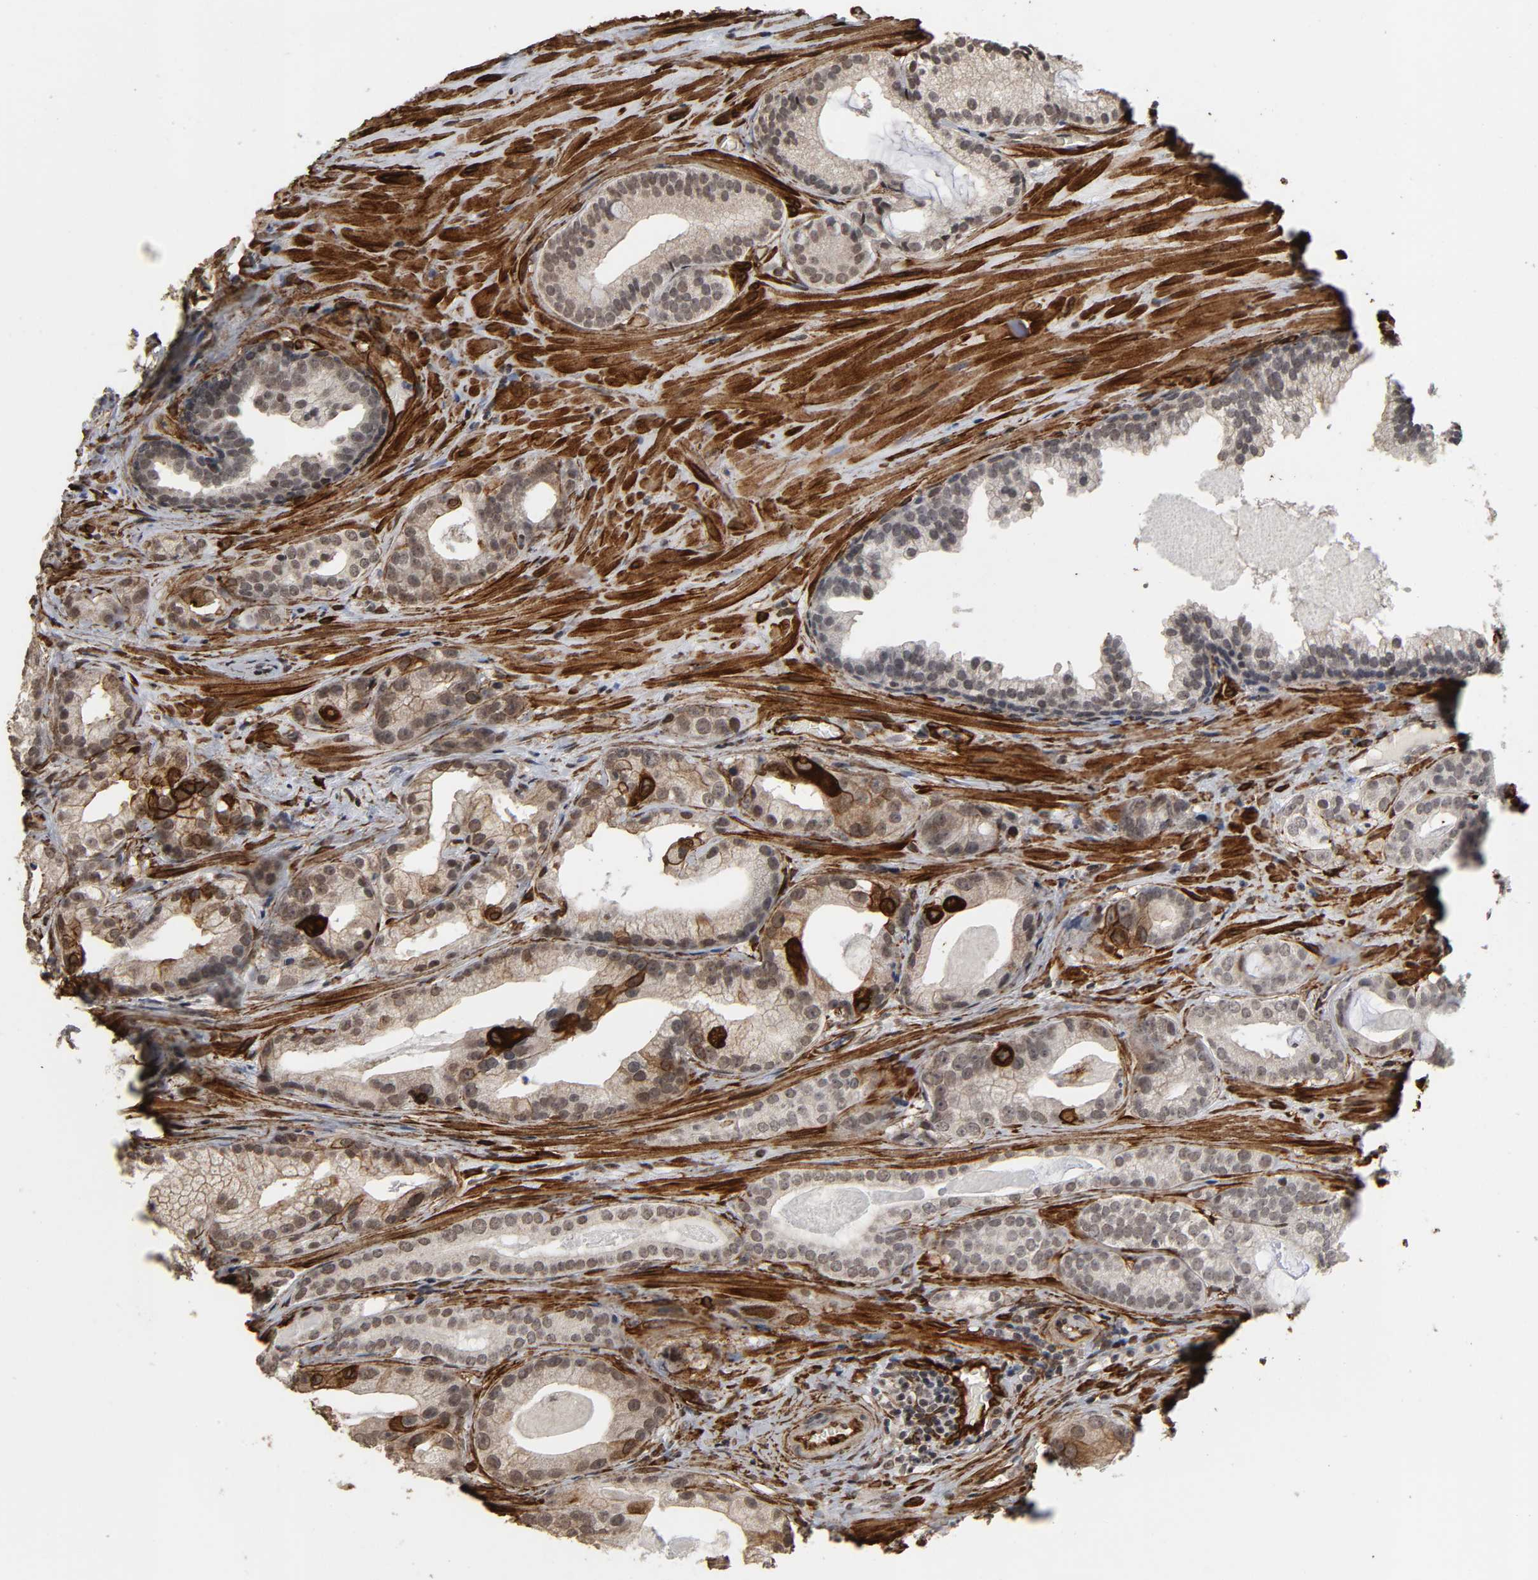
{"staining": {"intensity": "strong", "quantity": "<25%", "location": "cytoplasmic/membranous,nuclear"}, "tissue": "prostate cancer", "cell_type": "Tumor cells", "image_type": "cancer", "snomed": [{"axis": "morphology", "description": "Adenocarcinoma, Low grade"}, {"axis": "topography", "description": "Prostate"}], "caption": "DAB (3,3'-diaminobenzidine) immunohistochemical staining of prostate cancer (adenocarcinoma (low-grade)) demonstrates strong cytoplasmic/membranous and nuclear protein expression in approximately <25% of tumor cells.", "gene": "AHNAK2", "patient": {"sex": "male", "age": 59}}